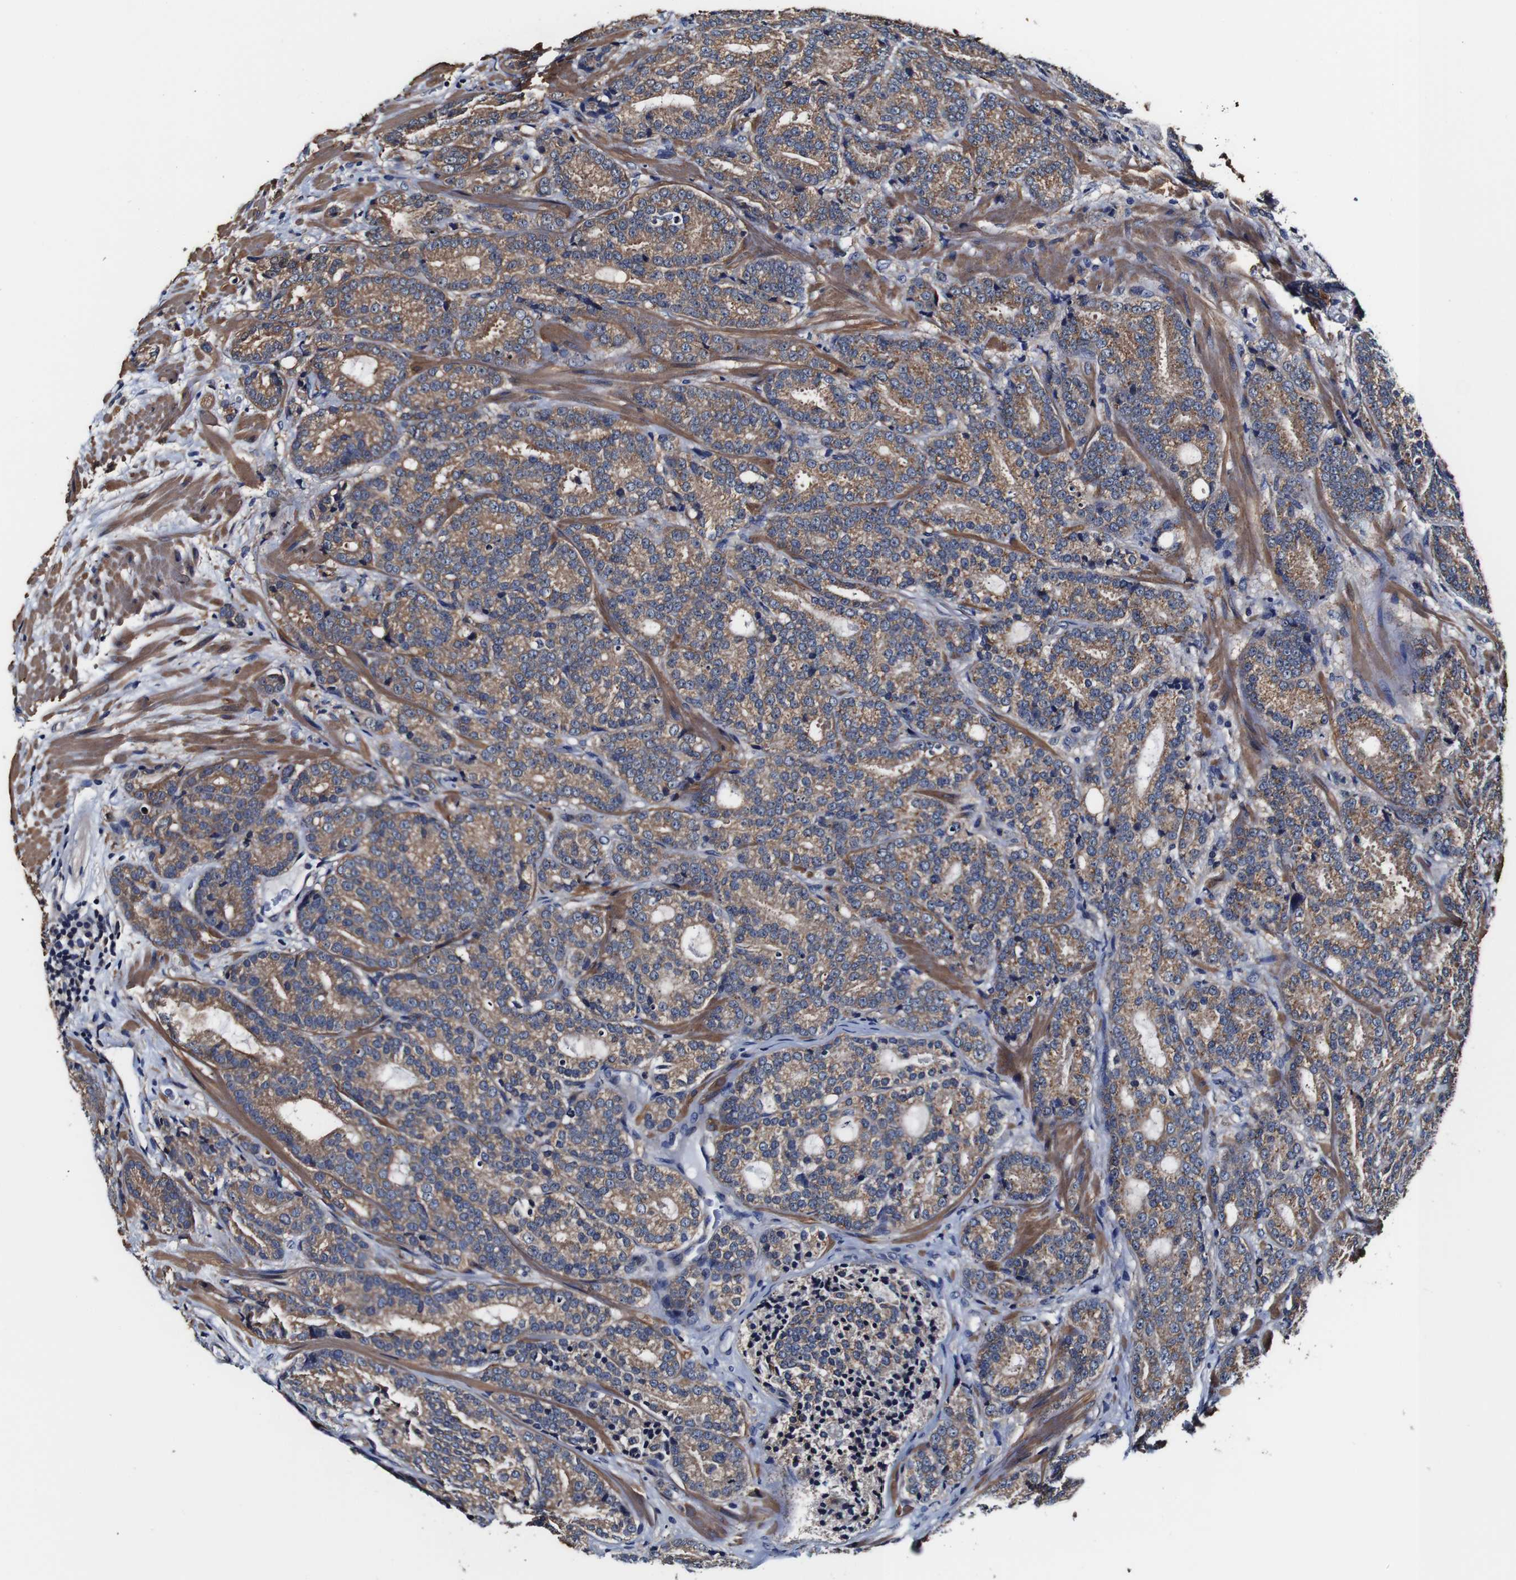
{"staining": {"intensity": "moderate", "quantity": ">75%", "location": "cytoplasmic/membranous"}, "tissue": "prostate cancer", "cell_type": "Tumor cells", "image_type": "cancer", "snomed": [{"axis": "morphology", "description": "Adenocarcinoma, High grade"}, {"axis": "topography", "description": "Prostate"}], "caption": "Prostate cancer (adenocarcinoma (high-grade)) stained for a protein demonstrates moderate cytoplasmic/membranous positivity in tumor cells.", "gene": "PDCD6IP", "patient": {"sex": "male", "age": 61}}